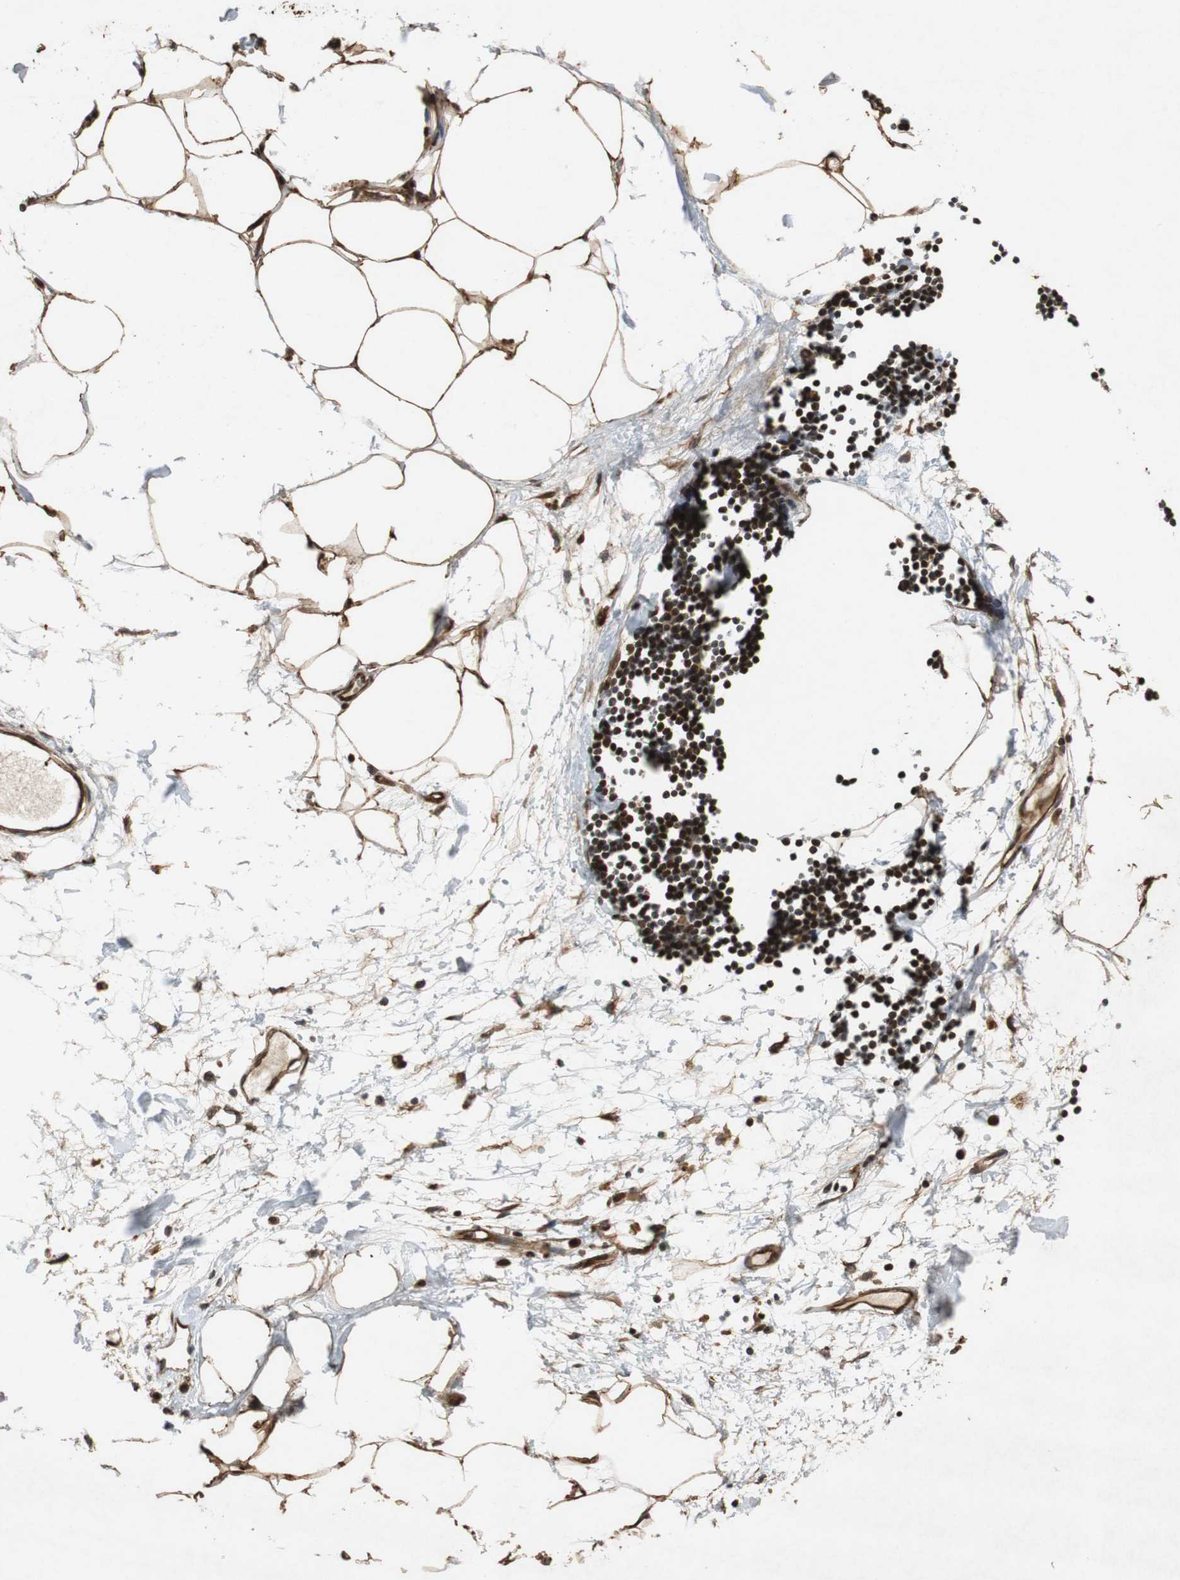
{"staining": {"intensity": "strong", "quantity": ">75%", "location": "cytoplasmic/membranous"}, "tissue": "adipose tissue", "cell_type": "Adipocytes", "image_type": "normal", "snomed": [{"axis": "morphology", "description": "Normal tissue, NOS"}, {"axis": "morphology", "description": "Adenocarcinoma, NOS"}, {"axis": "topography", "description": "Colon"}, {"axis": "topography", "description": "Peripheral nerve tissue"}], "caption": "IHC photomicrograph of unremarkable adipose tissue: human adipose tissue stained using immunohistochemistry shows high levels of strong protein expression localized specifically in the cytoplasmic/membranous of adipocytes, appearing as a cytoplasmic/membranous brown color.", "gene": "TUBA4A", "patient": {"sex": "male", "age": 14}}